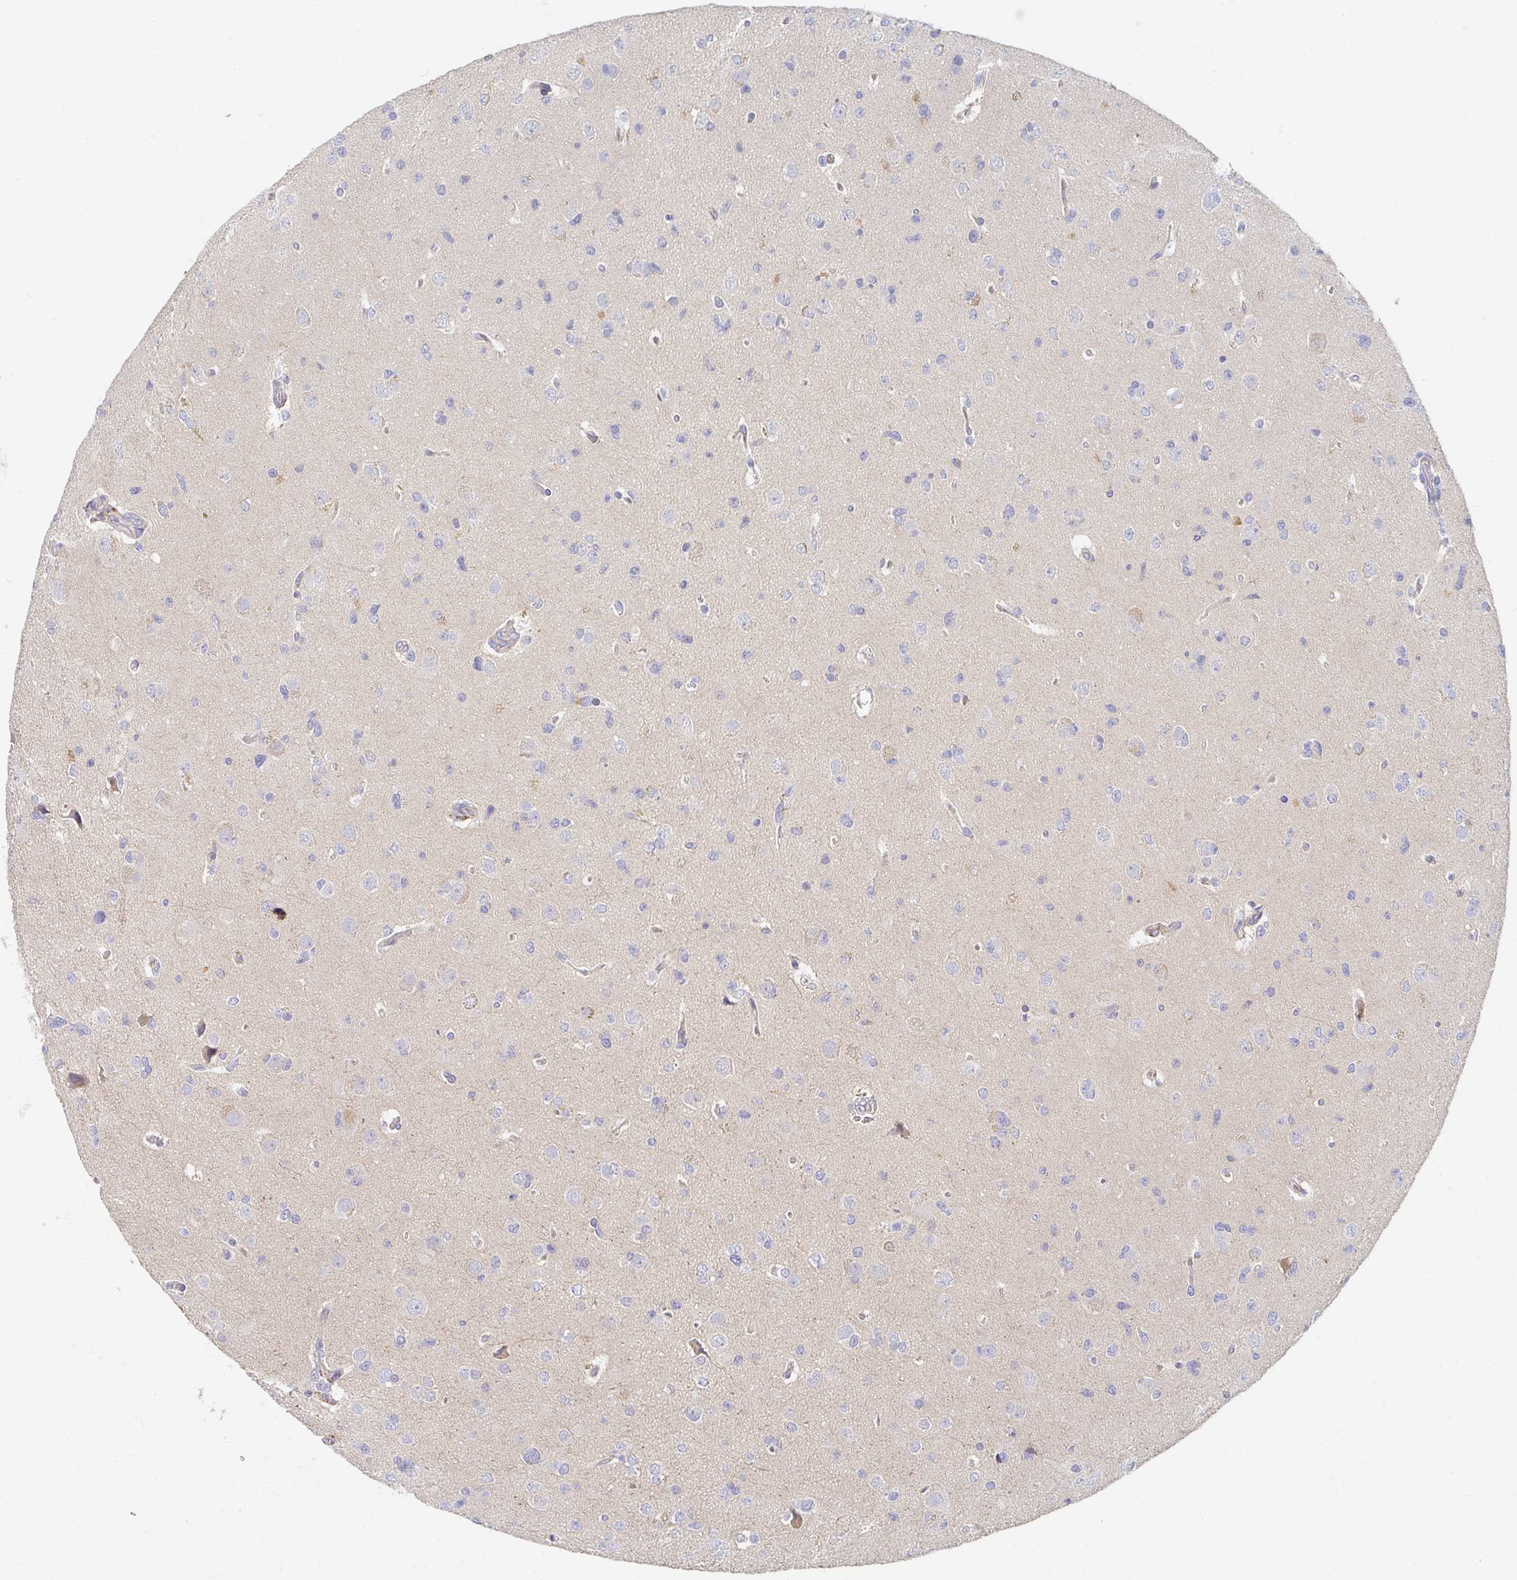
{"staining": {"intensity": "negative", "quantity": "none", "location": "none"}, "tissue": "glioma", "cell_type": "Tumor cells", "image_type": "cancer", "snomed": [{"axis": "morphology", "description": "Glioma, malignant, Low grade"}, {"axis": "topography", "description": "Brain"}], "caption": "Immunohistochemistry (IHC) image of malignant glioma (low-grade) stained for a protein (brown), which demonstrates no staining in tumor cells. (DAB (3,3'-diaminobenzidine) IHC, high magnification).", "gene": "MYLK2", "patient": {"sex": "female", "age": 55}}